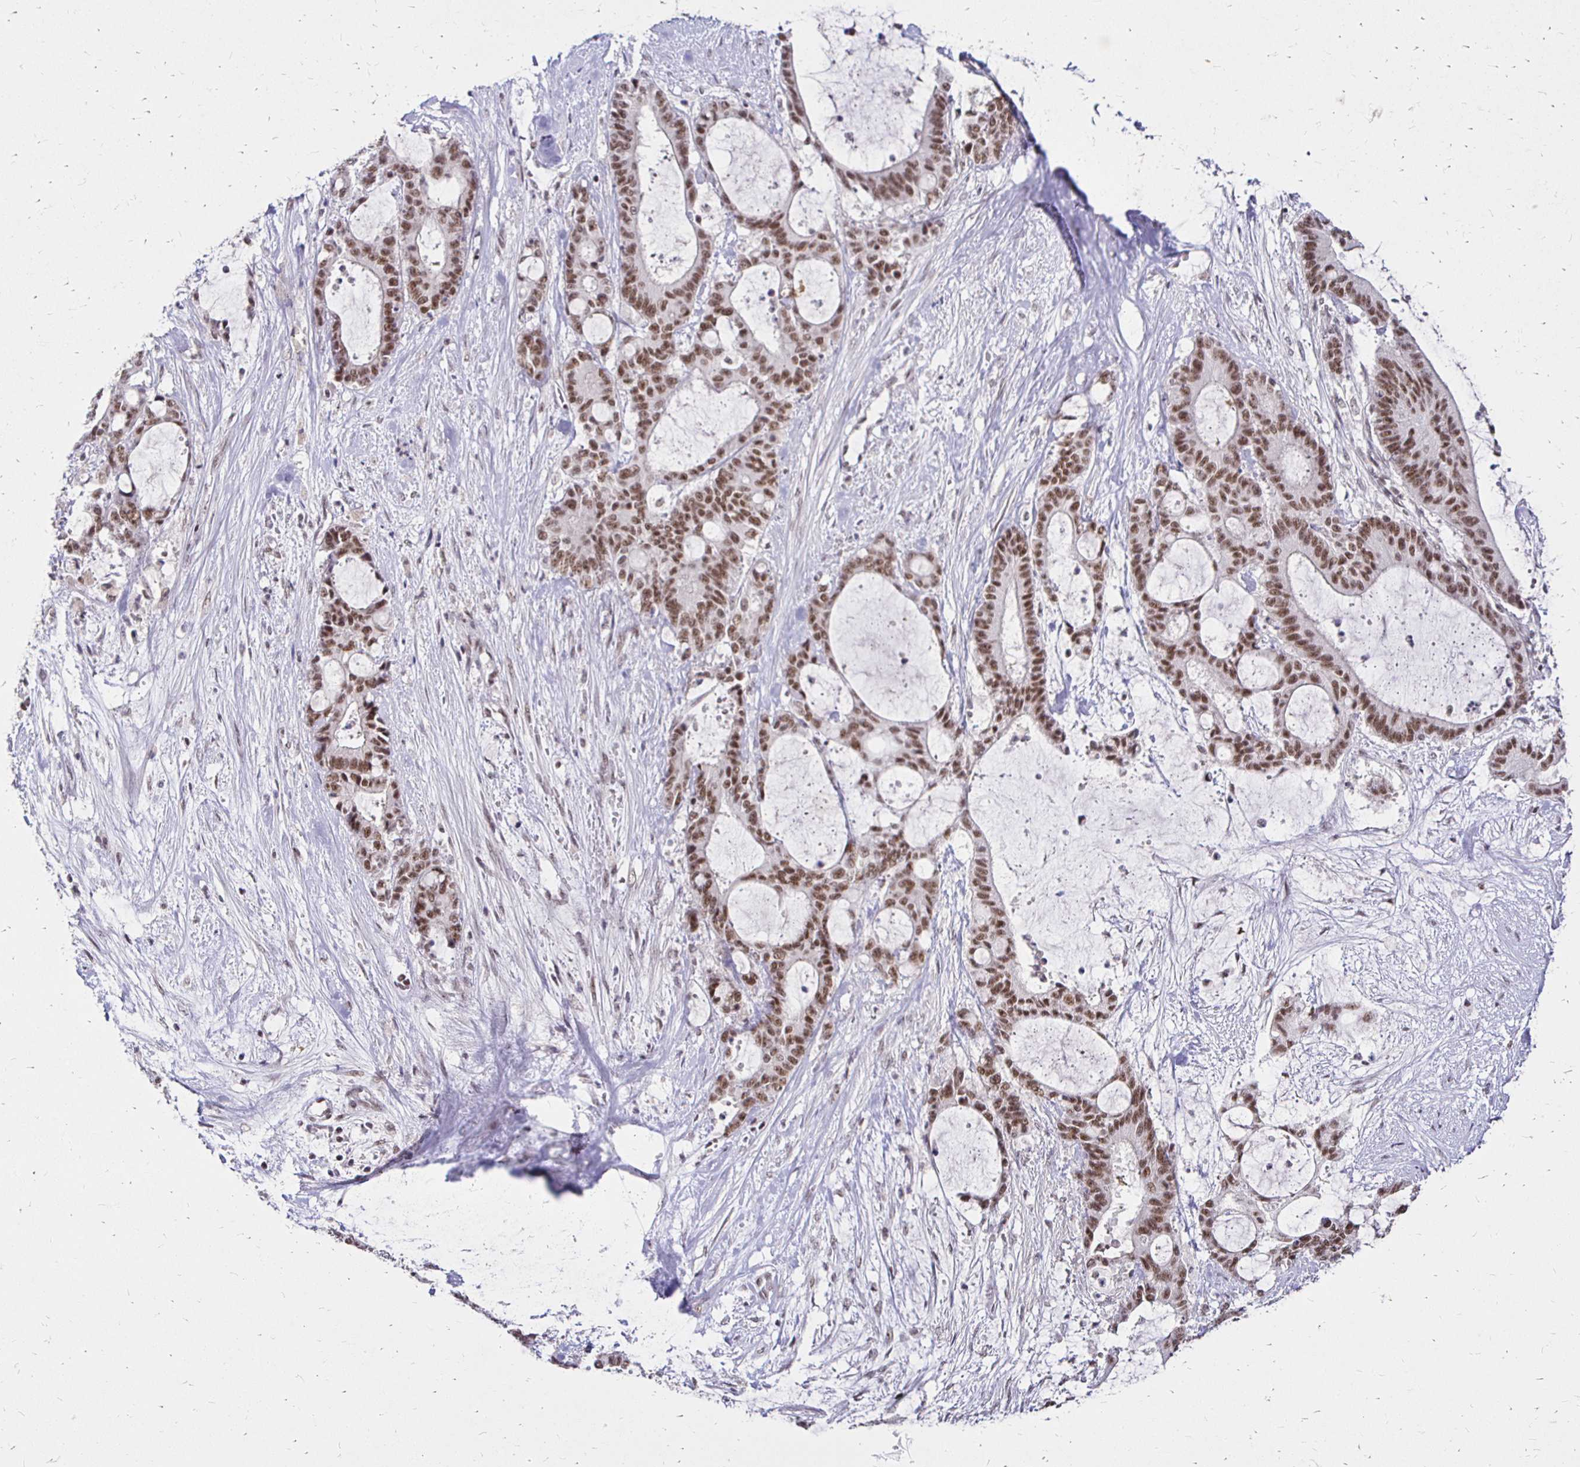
{"staining": {"intensity": "moderate", "quantity": ">75%", "location": "nuclear"}, "tissue": "liver cancer", "cell_type": "Tumor cells", "image_type": "cancer", "snomed": [{"axis": "morphology", "description": "Normal tissue, NOS"}, {"axis": "morphology", "description": "Cholangiocarcinoma"}, {"axis": "topography", "description": "Liver"}, {"axis": "topography", "description": "Peripheral nerve tissue"}], "caption": "Protein expression by immunohistochemistry displays moderate nuclear expression in approximately >75% of tumor cells in liver cancer (cholangiocarcinoma).", "gene": "SIN3A", "patient": {"sex": "female", "age": 73}}